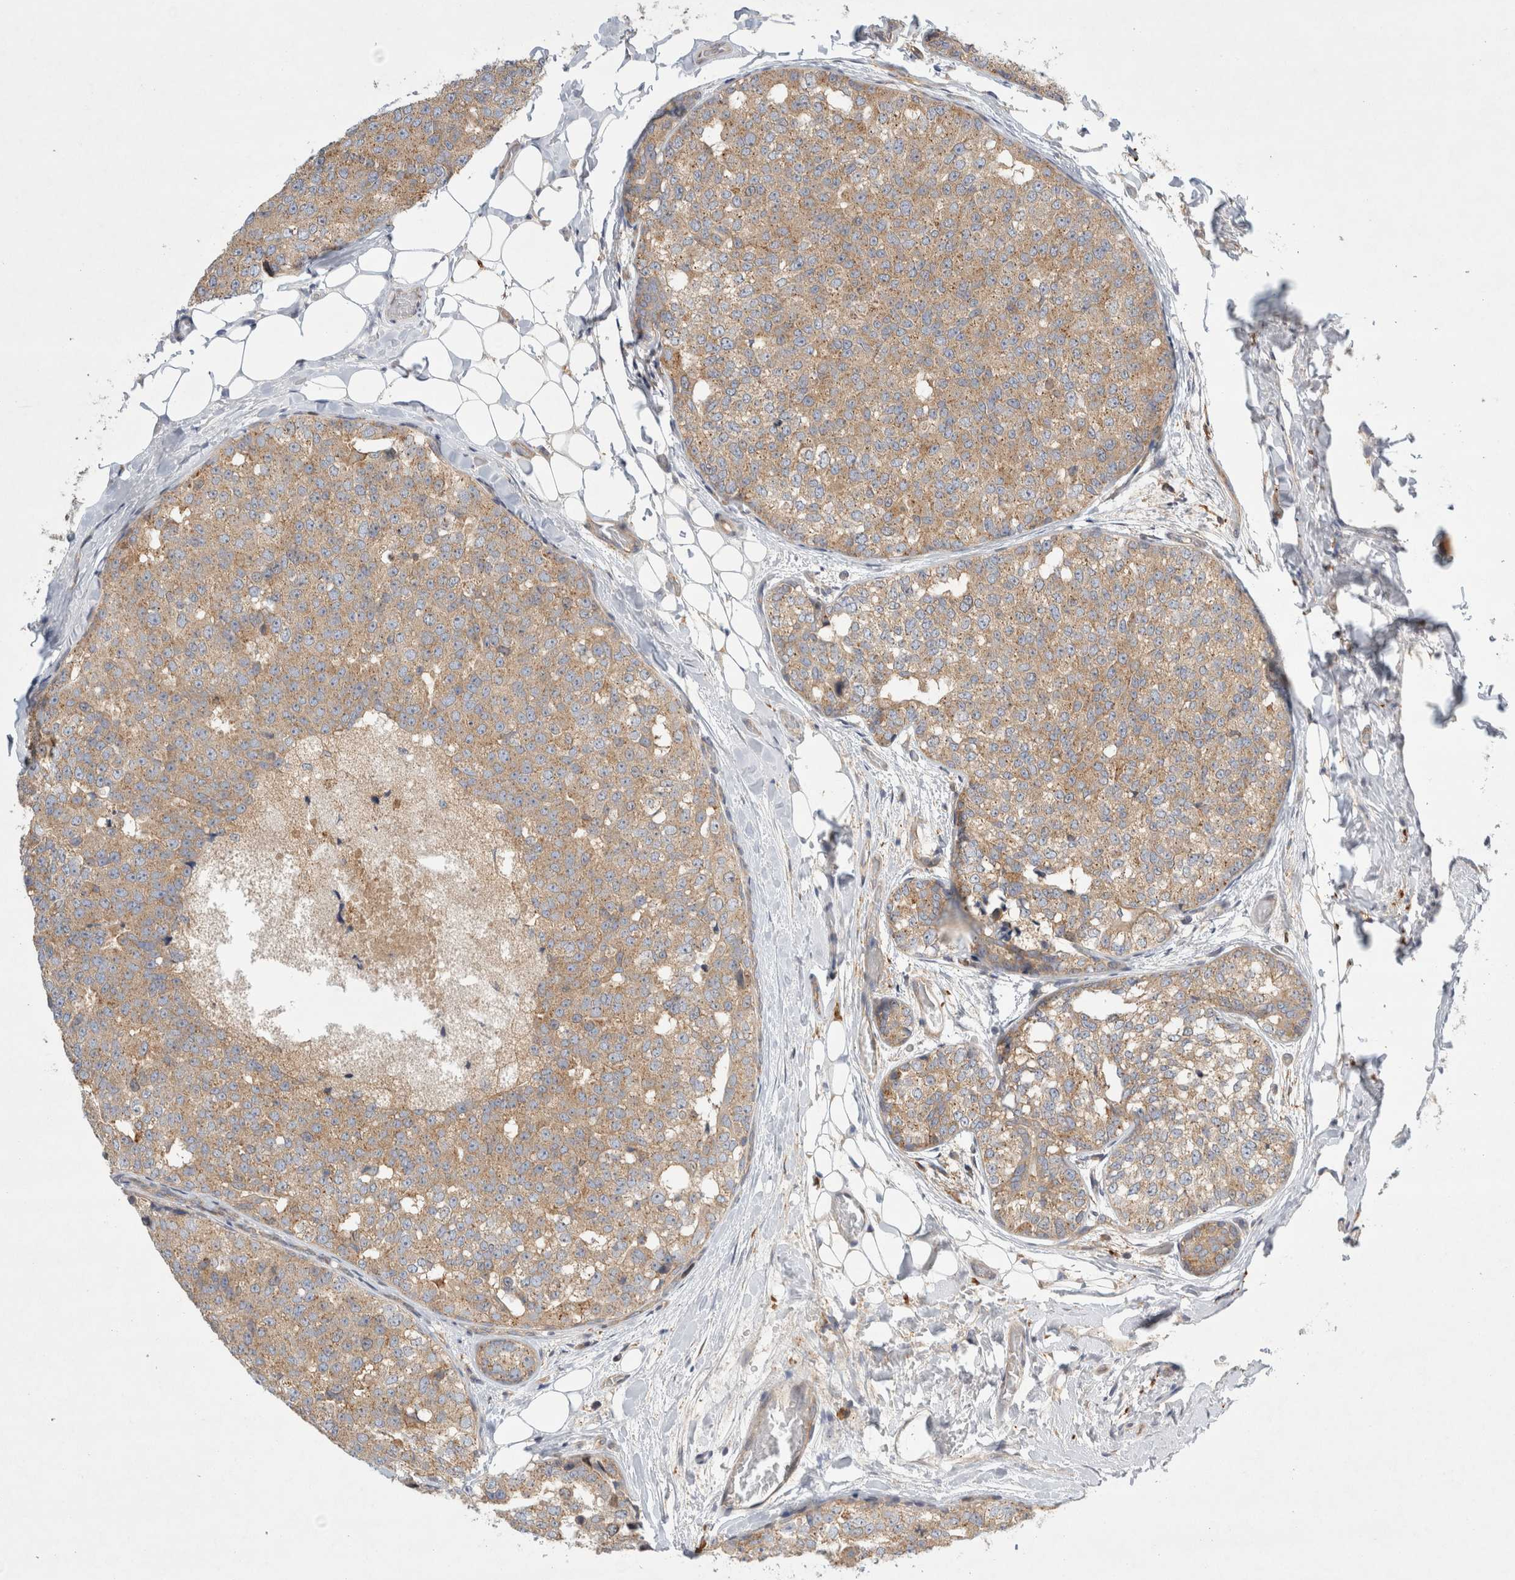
{"staining": {"intensity": "moderate", "quantity": ">75%", "location": "cytoplasmic/membranous"}, "tissue": "breast cancer", "cell_type": "Tumor cells", "image_type": "cancer", "snomed": [{"axis": "morphology", "description": "Normal tissue, NOS"}, {"axis": "morphology", "description": "Duct carcinoma"}, {"axis": "topography", "description": "Breast"}], "caption": "Protein expression by immunohistochemistry (IHC) displays moderate cytoplasmic/membranous staining in about >75% of tumor cells in breast cancer (infiltrating ductal carcinoma).", "gene": "CDCA7L", "patient": {"sex": "female", "age": 43}}